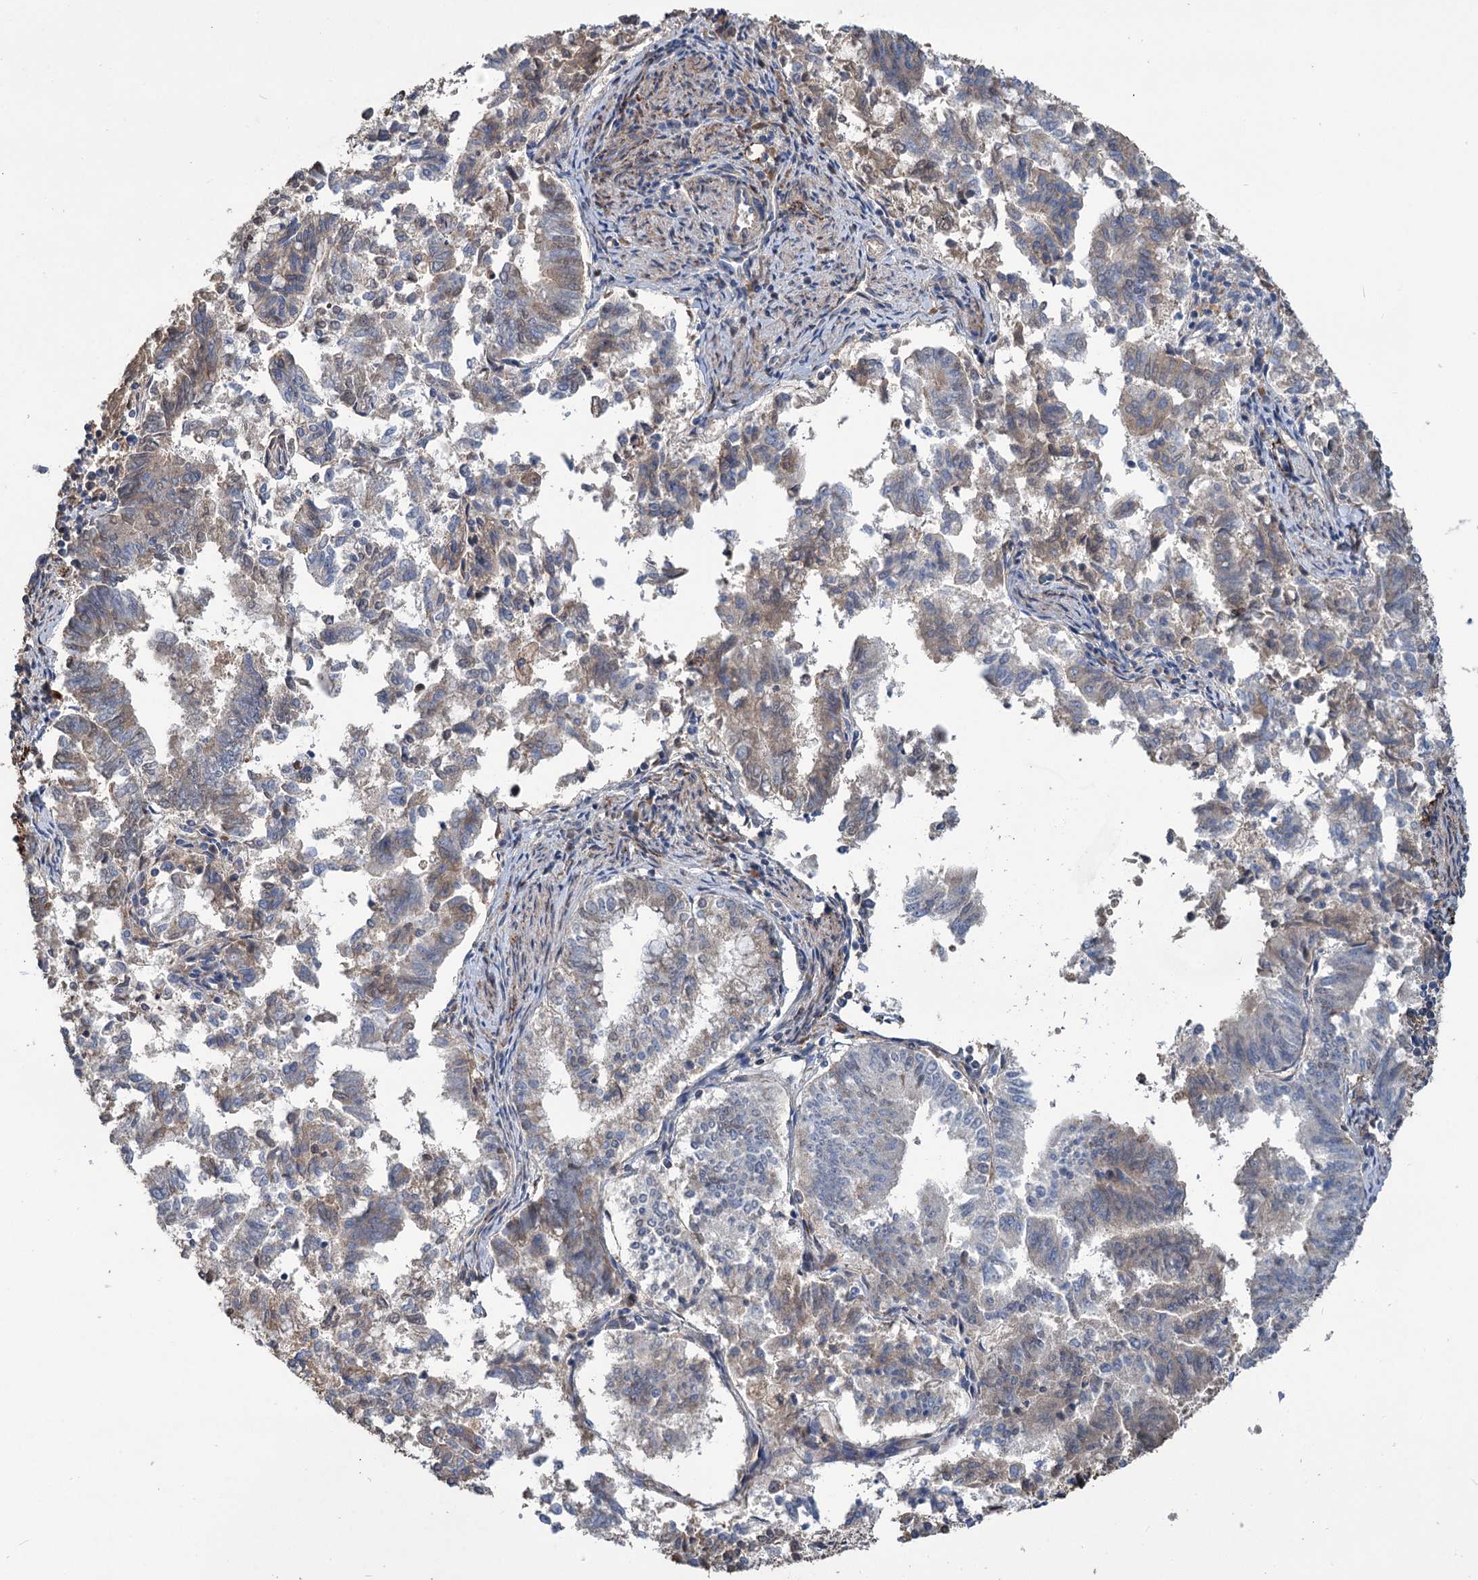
{"staining": {"intensity": "weak", "quantity": "25%-75%", "location": "cytoplasmic/membranous"}, "tissue": "endometrial cancer", "cell_type": "Tumor cells", "image_type": "cancer", "snomed": [{"axis": "morphology", "description": "Adenocarcinoma, NOS"}, {"axis": "topography", "description": "Endometrium"}], "caption": "Human adenocarcinoma (endometrial) stained with a brown dye demonstrates weak cytoplasmic/membranous positive staining in about 25%-75% of tumor cells.", "gene": "URAD", "patient": {"sex": "female", "age": 79}}